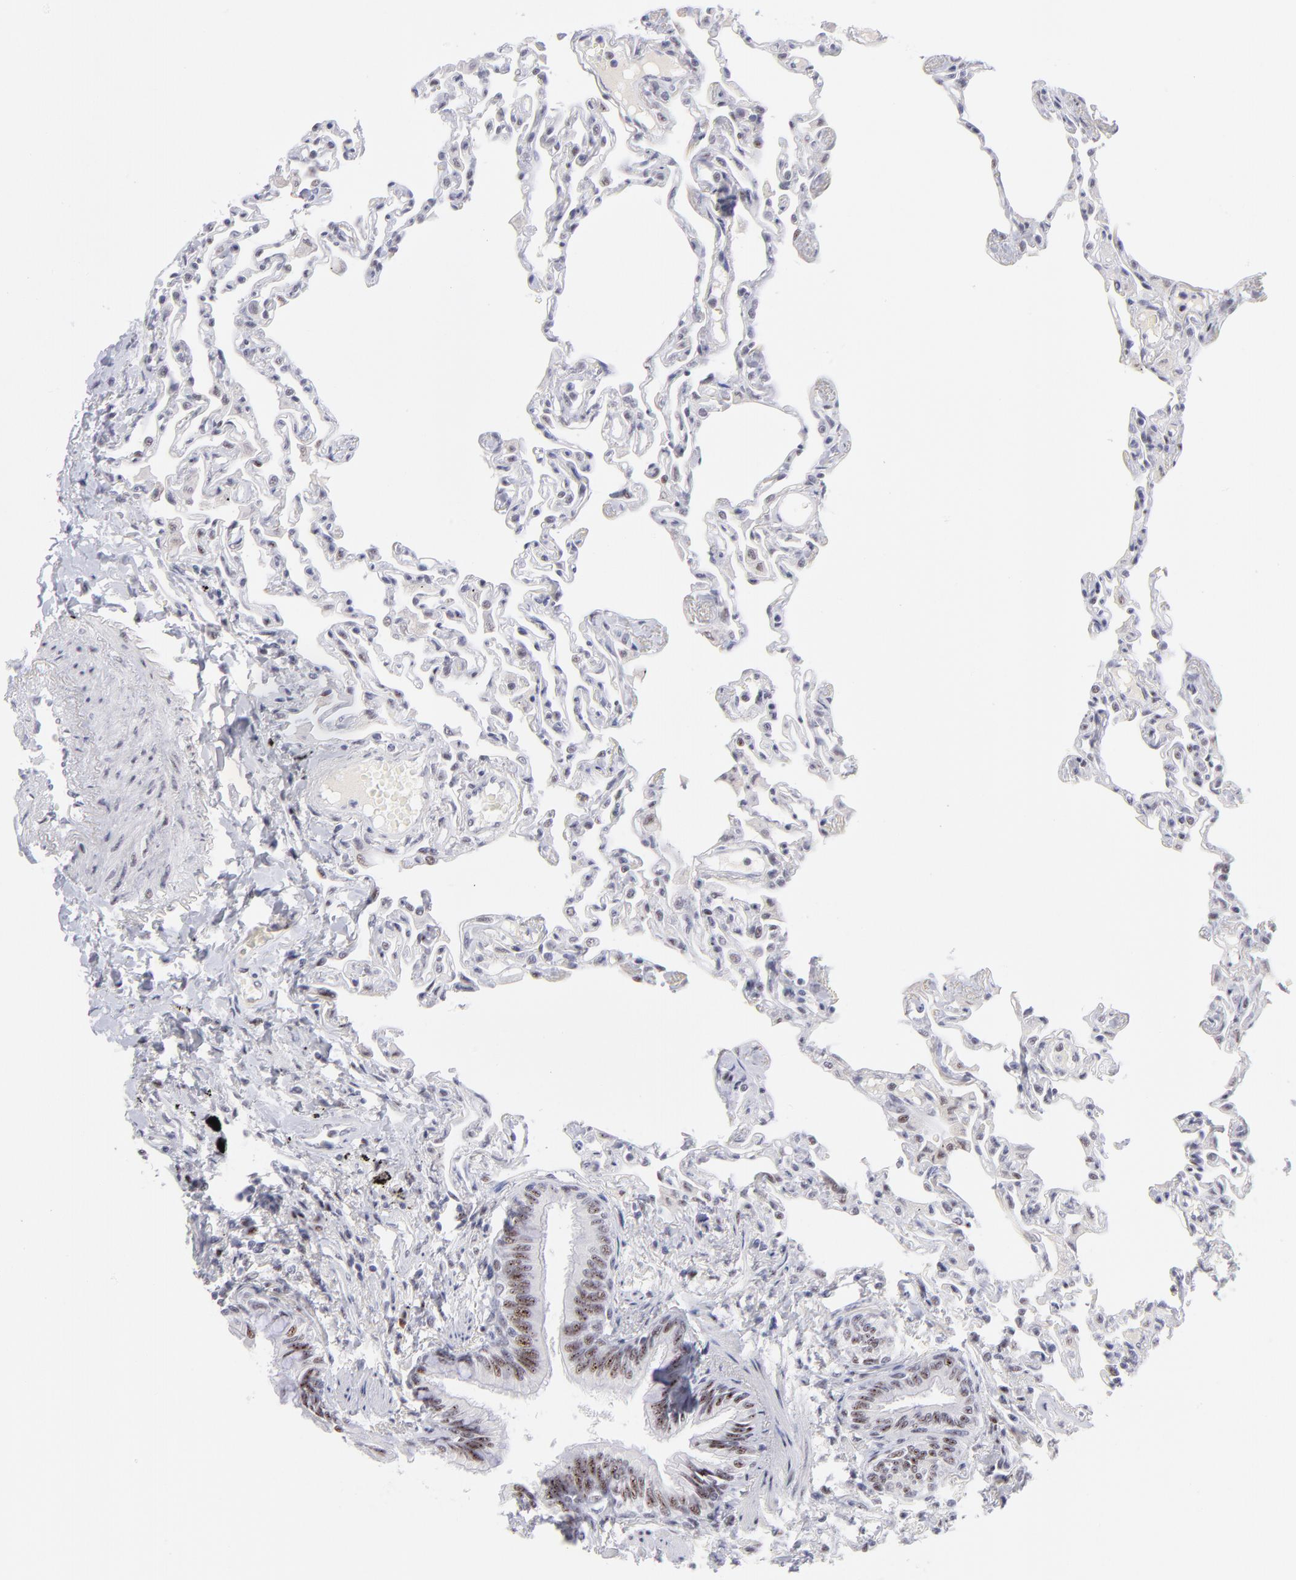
{"staining": {"intensity": "moderate", "quantity": "25%-75%", "location": "nuclear"}, "tissue": "lung", "cell_type": "Alveolar cells", "image_type": "normal", "snomed": [{"axis": "morphology", "description": "Normal tissue, NOS"}, {"axis": "topography", "description": "Lung"}], "caption": "The histopathology image displays staining of unremarkable lung, revealing moderate nuclear protein staining (brown color) within alveolar cells.", "gene": "CDC25C", "patient": {"sex": "female", "age": 49}}